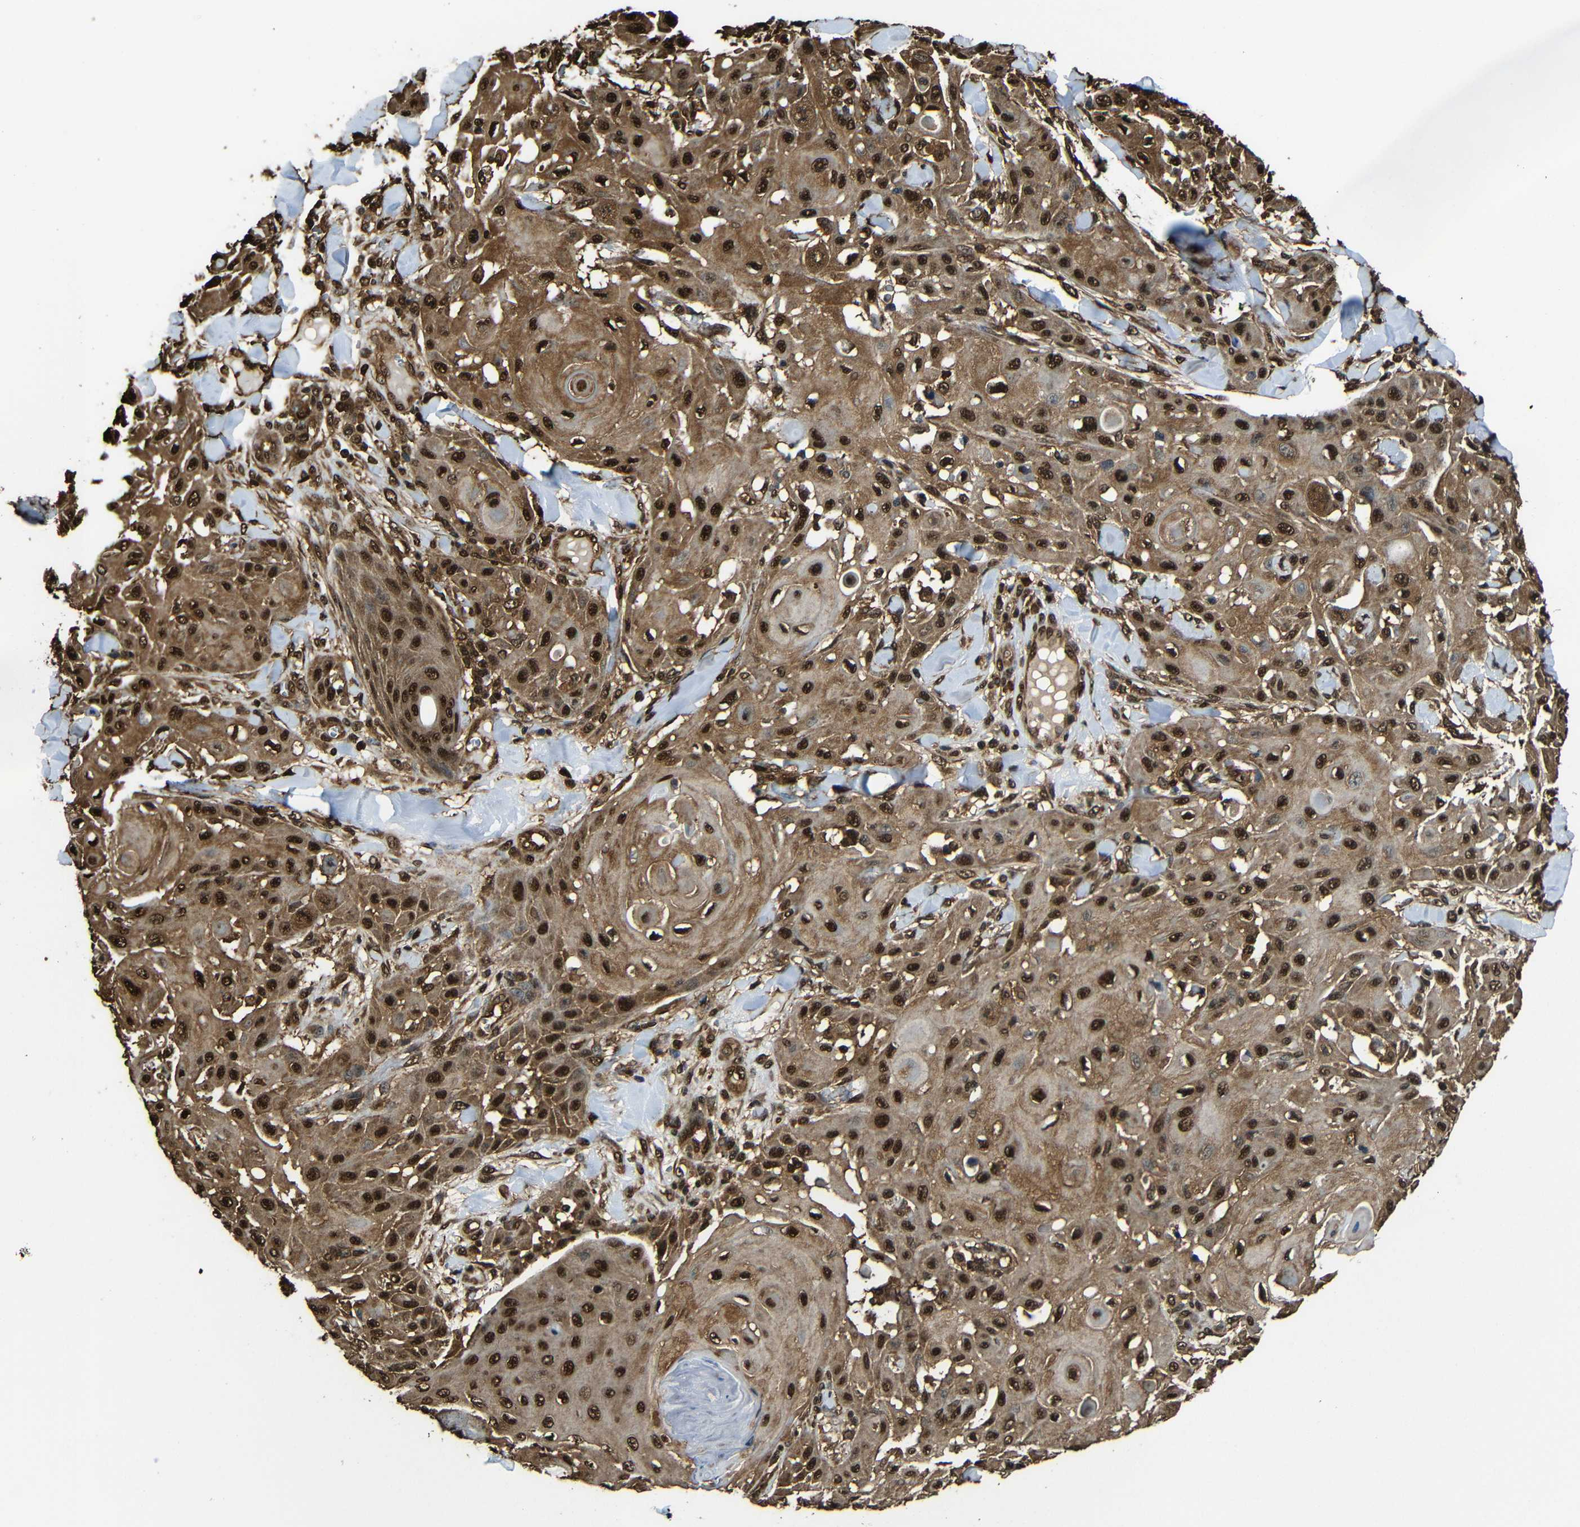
{"staining": {"intensity": "strong", "quantity": ">75%", "location": "cytoplasmic/membranous,nuclear"}, "tissue": "skin cancer", "cell_type": "Tumor cells", "image_type": "cancer", "snomed": [{"axis": "morphology", "description": "Squamous cell carcinoma, NOS"}, {"axis": "topography", "description": "Skin"}], "caption": "About >75% of tumor cells in skin cancer (squamous cell carcinoma) exhibit strong cytoplasmic/membranous and nuclear protein positivity as visualized by brown immunohistochemical staining.", "gene": "VCP", "patient": {"sex": "male", "age": 24}}